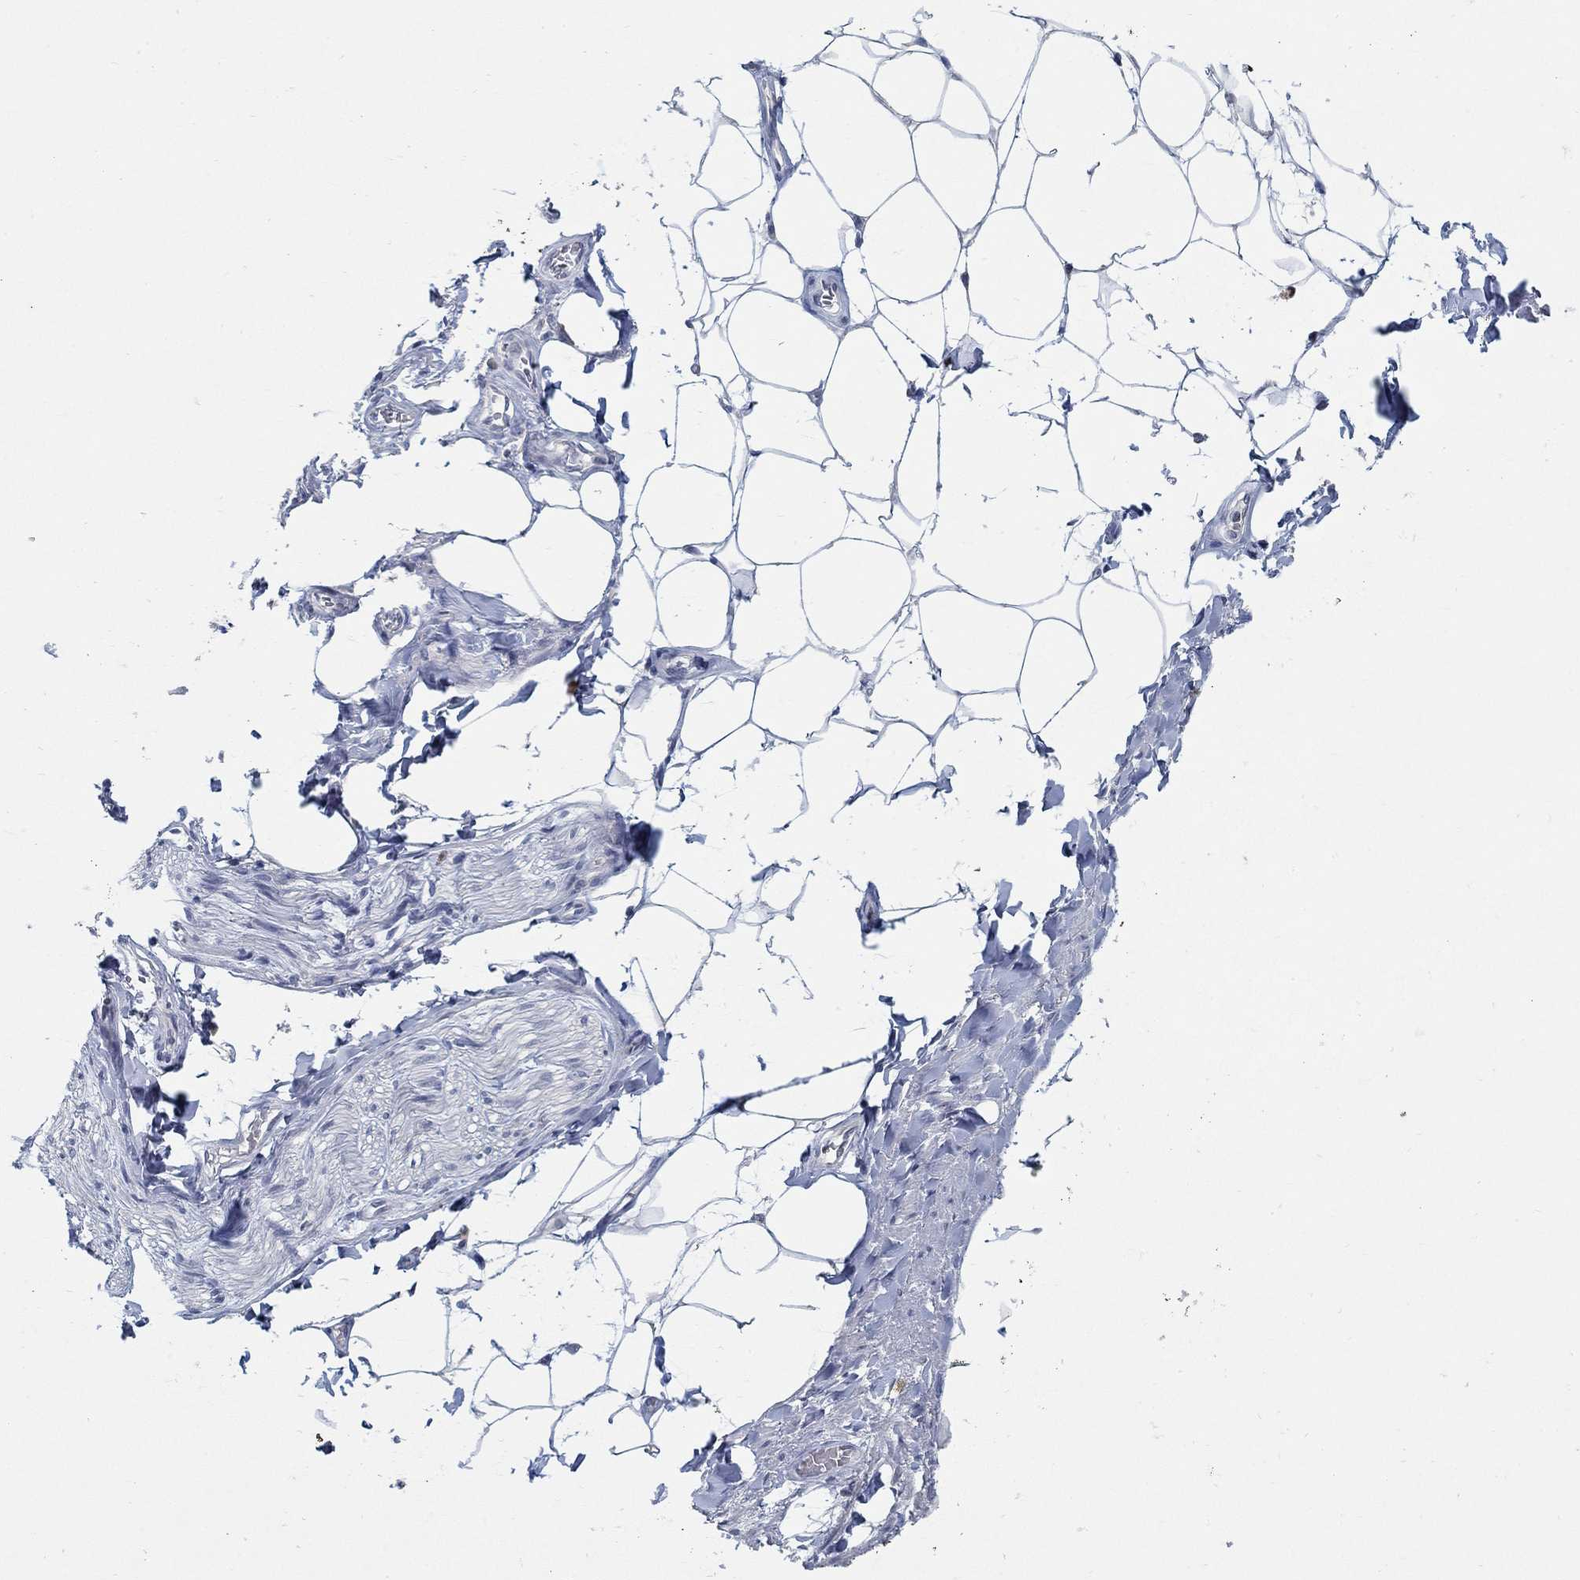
{"staining": {"intensity": "negative", "quantity": "none", "location": "none"}, "tissue": "adipose tissue", "cell_type": "Adipocytes", "image_type": "normal", "snomed": [{"axis": "morphology", "description": "Normal tissue, NOS"}, {"axis": "morphology", "description": "Carcinoid, malignant, NOS"}, {"axis": "topography", "description": "Small intestine"}, {"axis": "topography", "description": "Peripheral nerve tissue"}], "caption": "Immunohistochemistry (IHC) micrograph of benign human adipose tissue stained for a protein (brown), which shows no positivity in adipocytes. (Brightfield microscopy of DAB (3,3'-diaminobenzidine) IHC at high magnification).", "gene": "ANO7", "patient": {"sex": "male", "age": 52}}